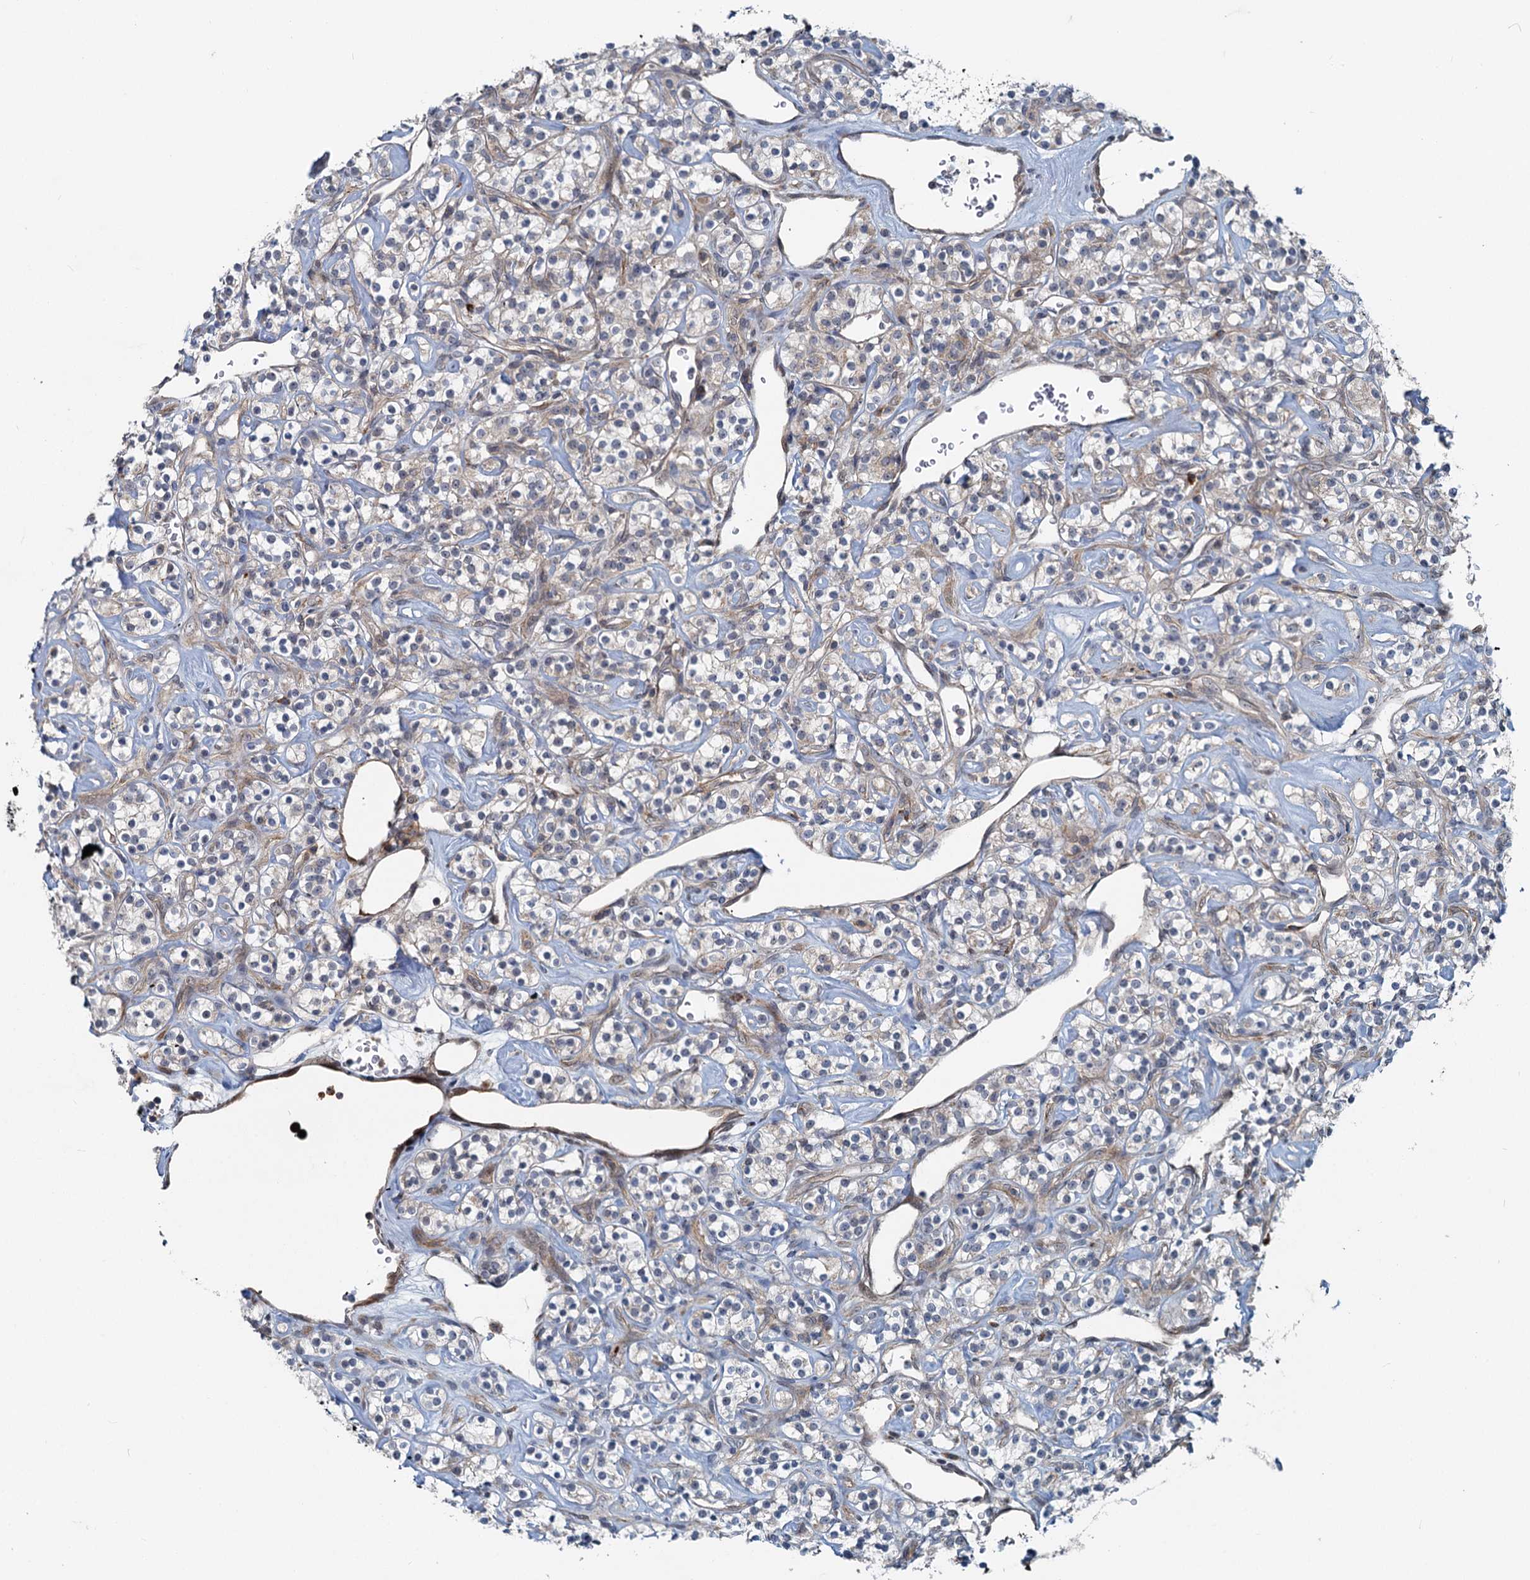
{"staining": {"intensity": "weak", "quantity": "<25%", "location": "cytoplasmic/membranous"}, "tissue": "renal cancer", "cell_type": "Tumor cells", "image_type": "cancer", "snomed": [{"axis": "morphology", "description": "Adenocarcinoma, NOS"}, {"axis": "topography", "description": "Kidney"}], "caption": "There is no significant expression in tumor cells of renal cancer. Nuclei are stained in blue.", "gene": "ADCY2", "patient": {"sex": "male", "age": 77}}